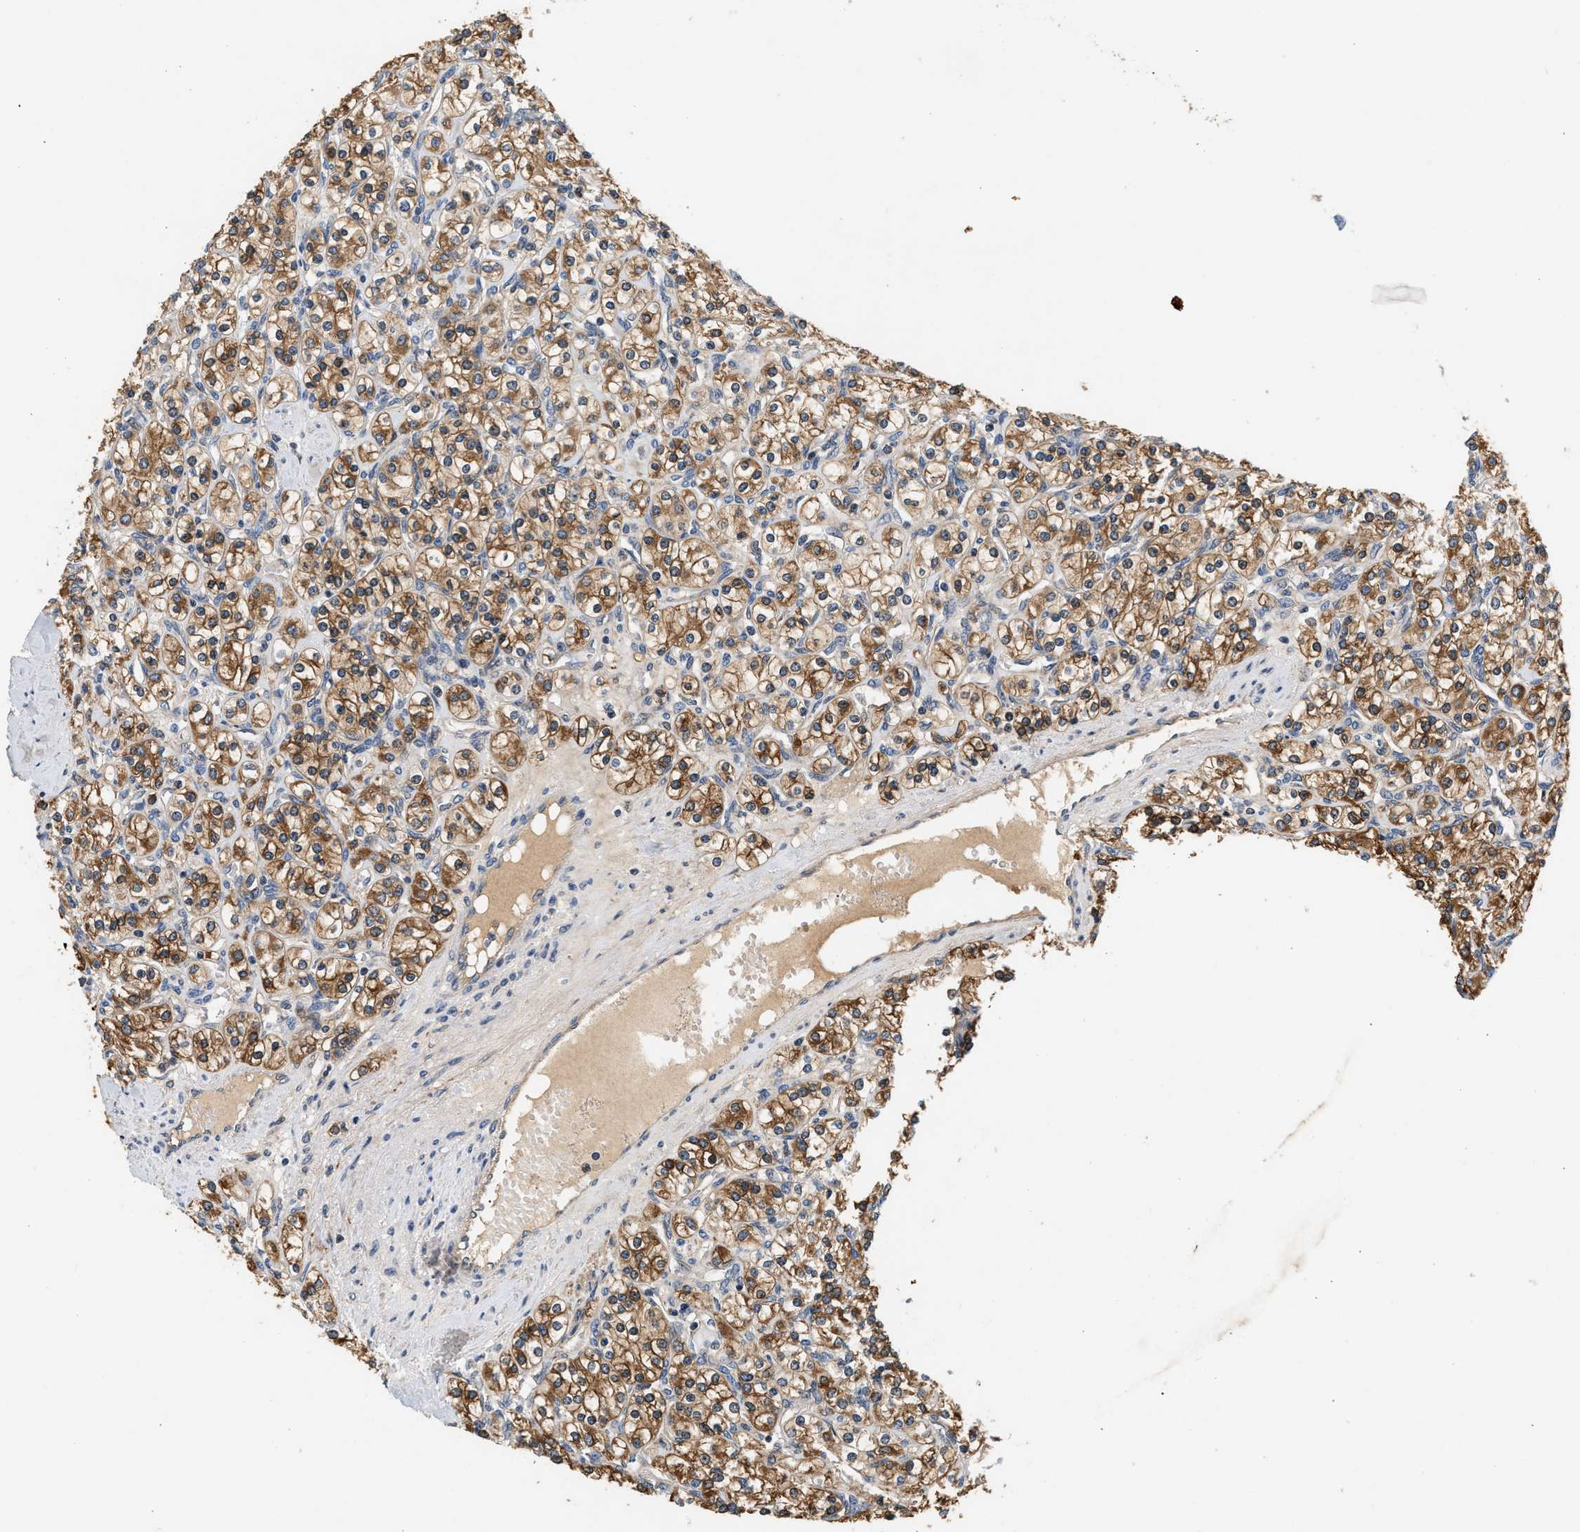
{"staining": {"intensity": "moderate", "quantity": ">75%", "location": "cytoplasmic/membranous"}, "tissue": "renal cancer", "cell_type": "Tumor cells", "image_type": "cancer", "snomed": [{"axis": "morphology", "description": "Adenocarcinoma, NOS"}, {"axis": "topography", "description": "Kidney"}], "caption": "A medium amount of moderate cytoplasmic/membranous expression is present in approximately >75% of tumor cells in renal cancer (adenocarcinoma) tissue. (DAB (3,3'-diaminobenzidine) IHC, brown staining for protein, blue staining for nuclei).", "gene": "FAM78A", "patient": {"sex": "male", "age": 77}}